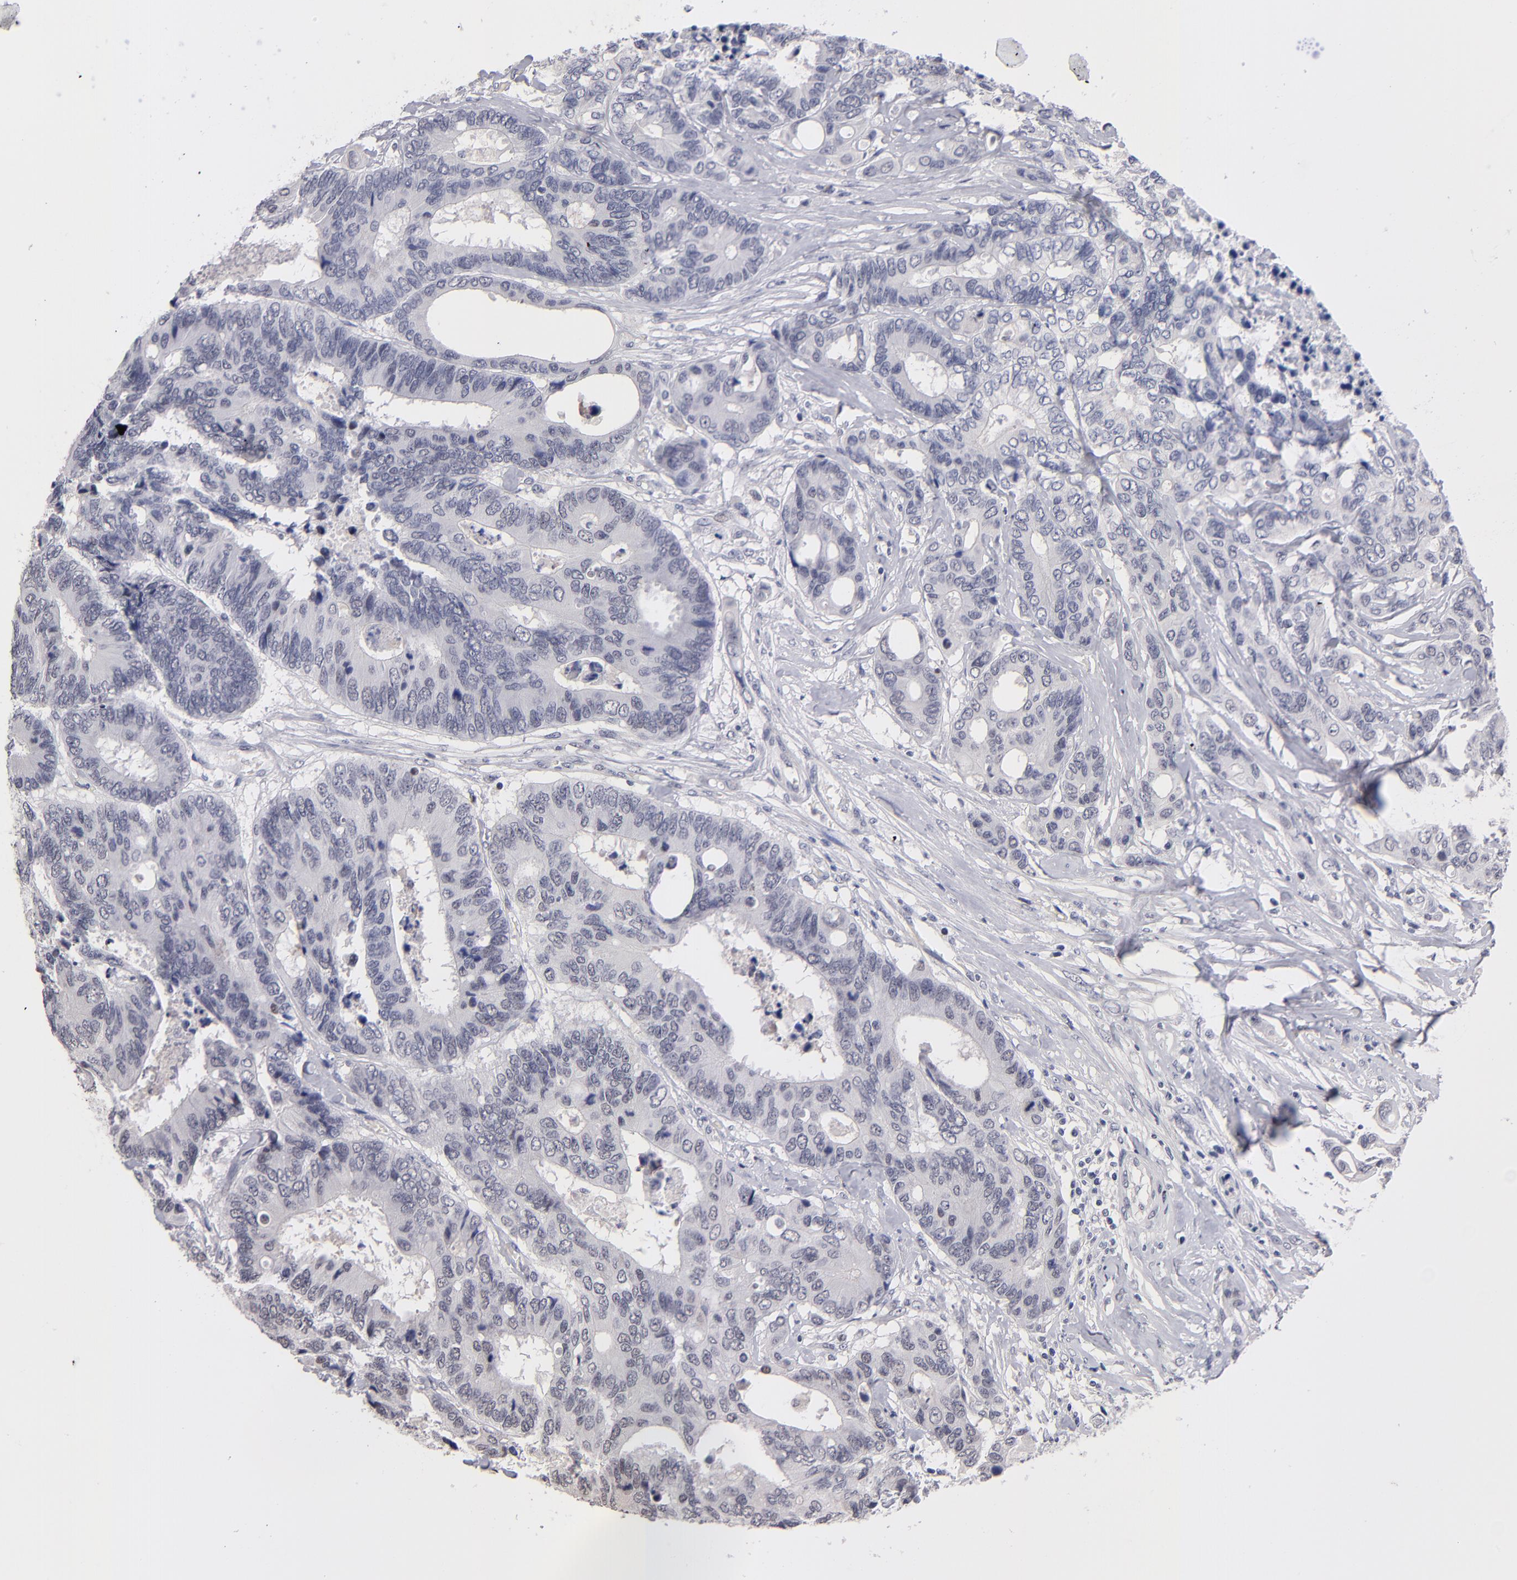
{"staining": {"intensity": "negative", "quantity": "none", "location": "none"}, "tissue": "colorectal cancer", "cell_type": "Tumor cells", "image_type": "cancer", "snomed": [{"axis": "morphology", "description": "Adenocarcinoma, NOS"}, {"axis": "topography", "description": "Rectum"}], "caption": "An image of human colorectal adenocarcinoma is negative for staining in tumor cells.", "gene": "TEX11", "patient": {"sex": "male", "age": 55}}